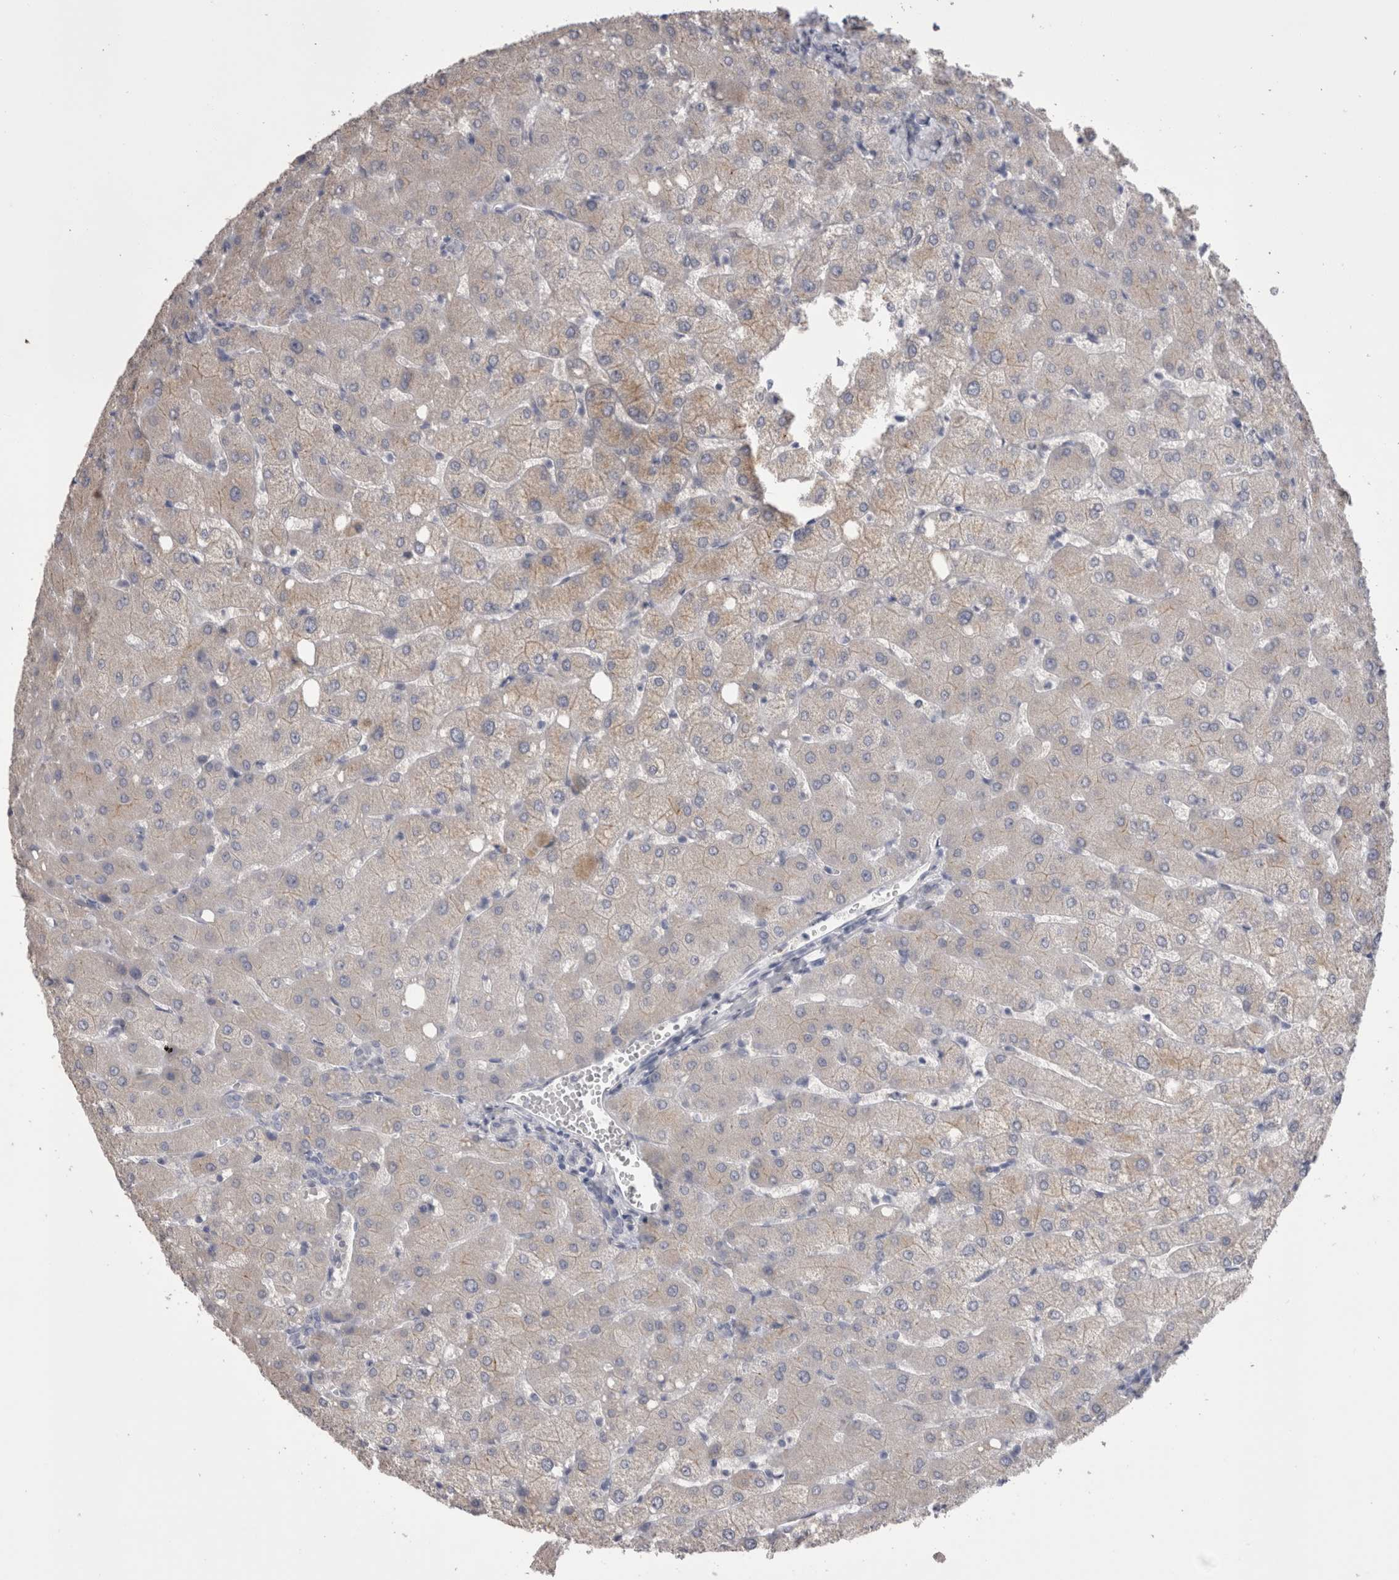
{"staining": {"intensity": "negative", "quantity": "none", "location": "none"}, "tissue": "liver", "cell_type": "Cholangiocytes", "image_type": "normal", "snomed": [{"axis": "morphology", "description": "Normal tissue, NOS"}, {"axis": "topography", "description": "Liver"}], "caption": "The histopathology image shows no staining of cholangiocytes in unremarkable liver.", "gene": "CDHR5", "patient": {"sex": "female", "age": 54}}